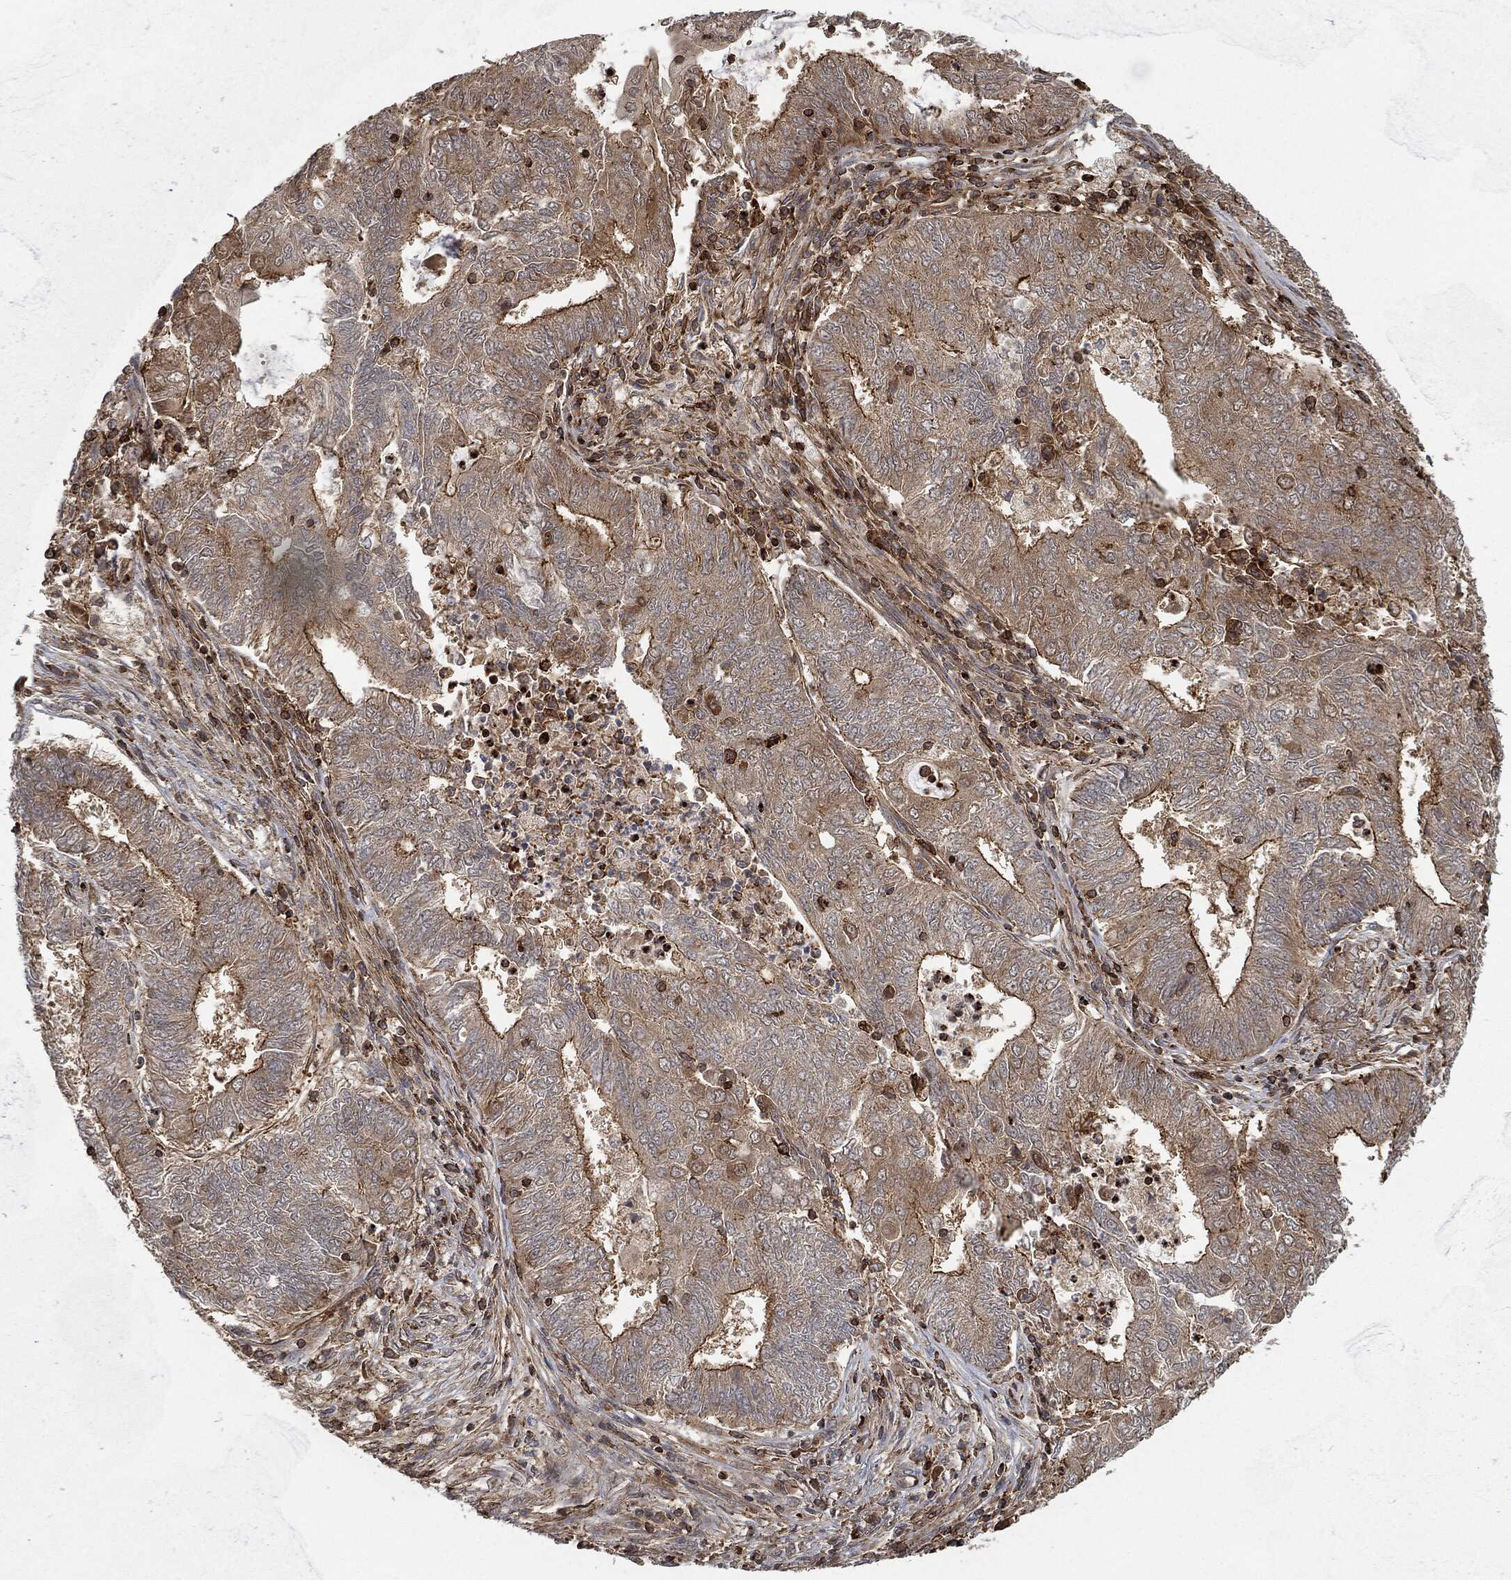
{"staining": {"intensity": "strong", "quantity": "25%-75%", "location": "cytoplasmic/membranous"}, "tissue": "endometrial cancer", "cell_type": "Tumor cells", "image_type": "cancer", "snomed": [{"axis": "morphology", "description": "Adenocarcinoma, NOS"}, {"axis": "topography", "description": "Endometrium"}], "caption": "Immunohistochemical staining of human endometrial adenocarcinoma demonstrates high levels of strong cytoplasmic/membranous positivity in about 25%-75% of tumor cells.", "gene": "TPT1", "patient": {"sex": "female", "age": 62}}